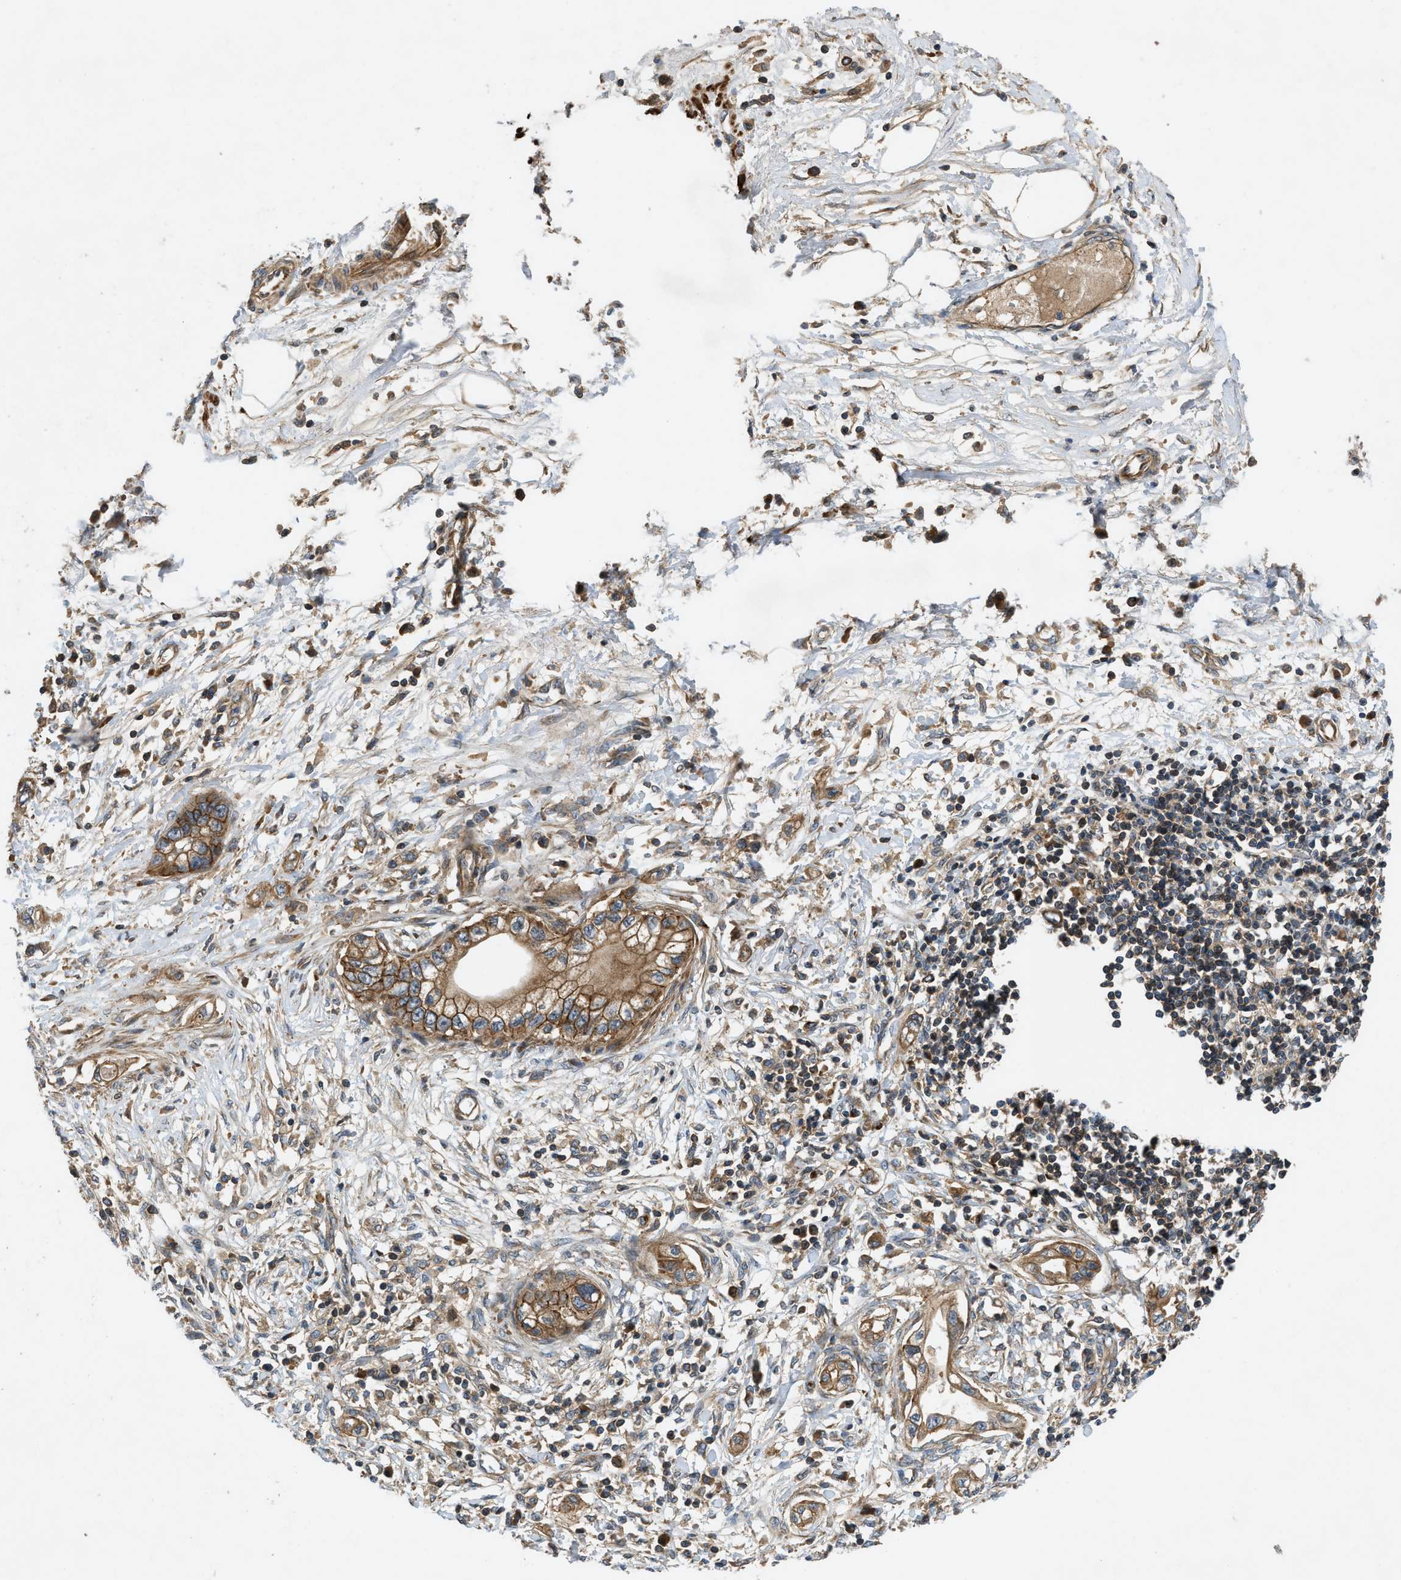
{"staining": {"intensity": "moderate", "quantity": ">75%", "location": "cytoplasmic/membranous"}, "tissue": "pancreatic cancer", "cell_type": "Tumor cells", "image_type": "cancer", "snomed": [{"axis": "morphology", "description": "Adenocarcinoma, NOS"}, {"axis": "topography", "description": "Pancreas"}], "caption": "DAB (3,3'-diaminobenzidine) immunohistochemical staining of pancreatic adenocarcinoma shows moderate cytoplasmic/membranous protein positivity in about >75% of tumor cells.", "gene": "CNNM3", "patient": {"sex": "male", "age": 56}}